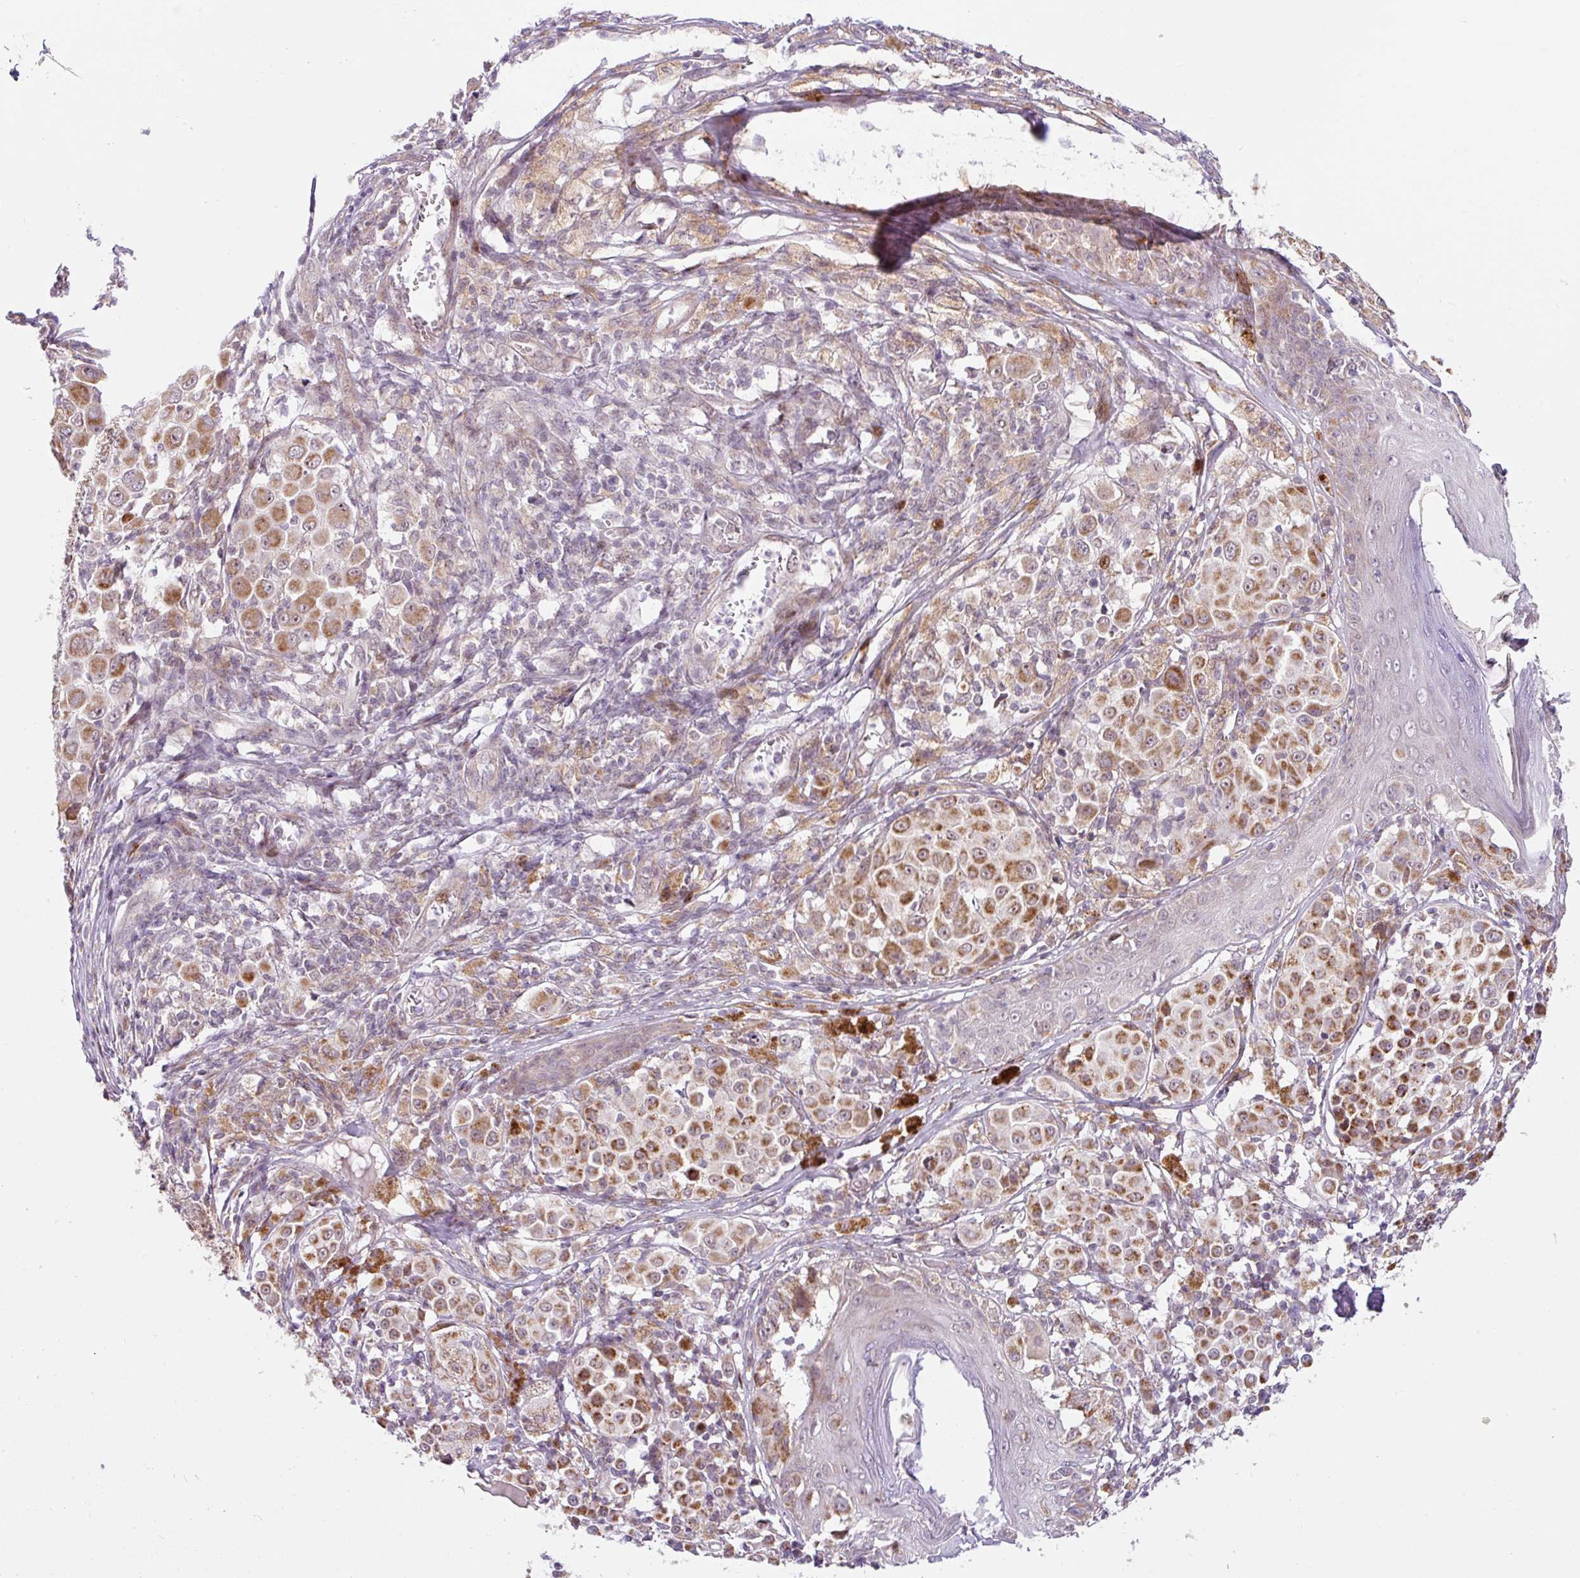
{"staining": {"intensity": "strong", "quantity": ">75%", "location": "cytoplasmic/membranous"}, "tissue": "melanoma", "cell_type": "Tumor cells", "image_type": "cancer", "snomed": [{"axis": "morphology", "description": "Malignant melanoma, NOS"}, {"axis": "topography", "description": "Skin"}], "caption": "Immunohistochemical staining of human melanoma shows high levels of strong cytoplasmic/membranous protein expression in approximately >75% of tumor cells.", "gene": "SARS2", "patient": {"sex": "female", "age": 43}}